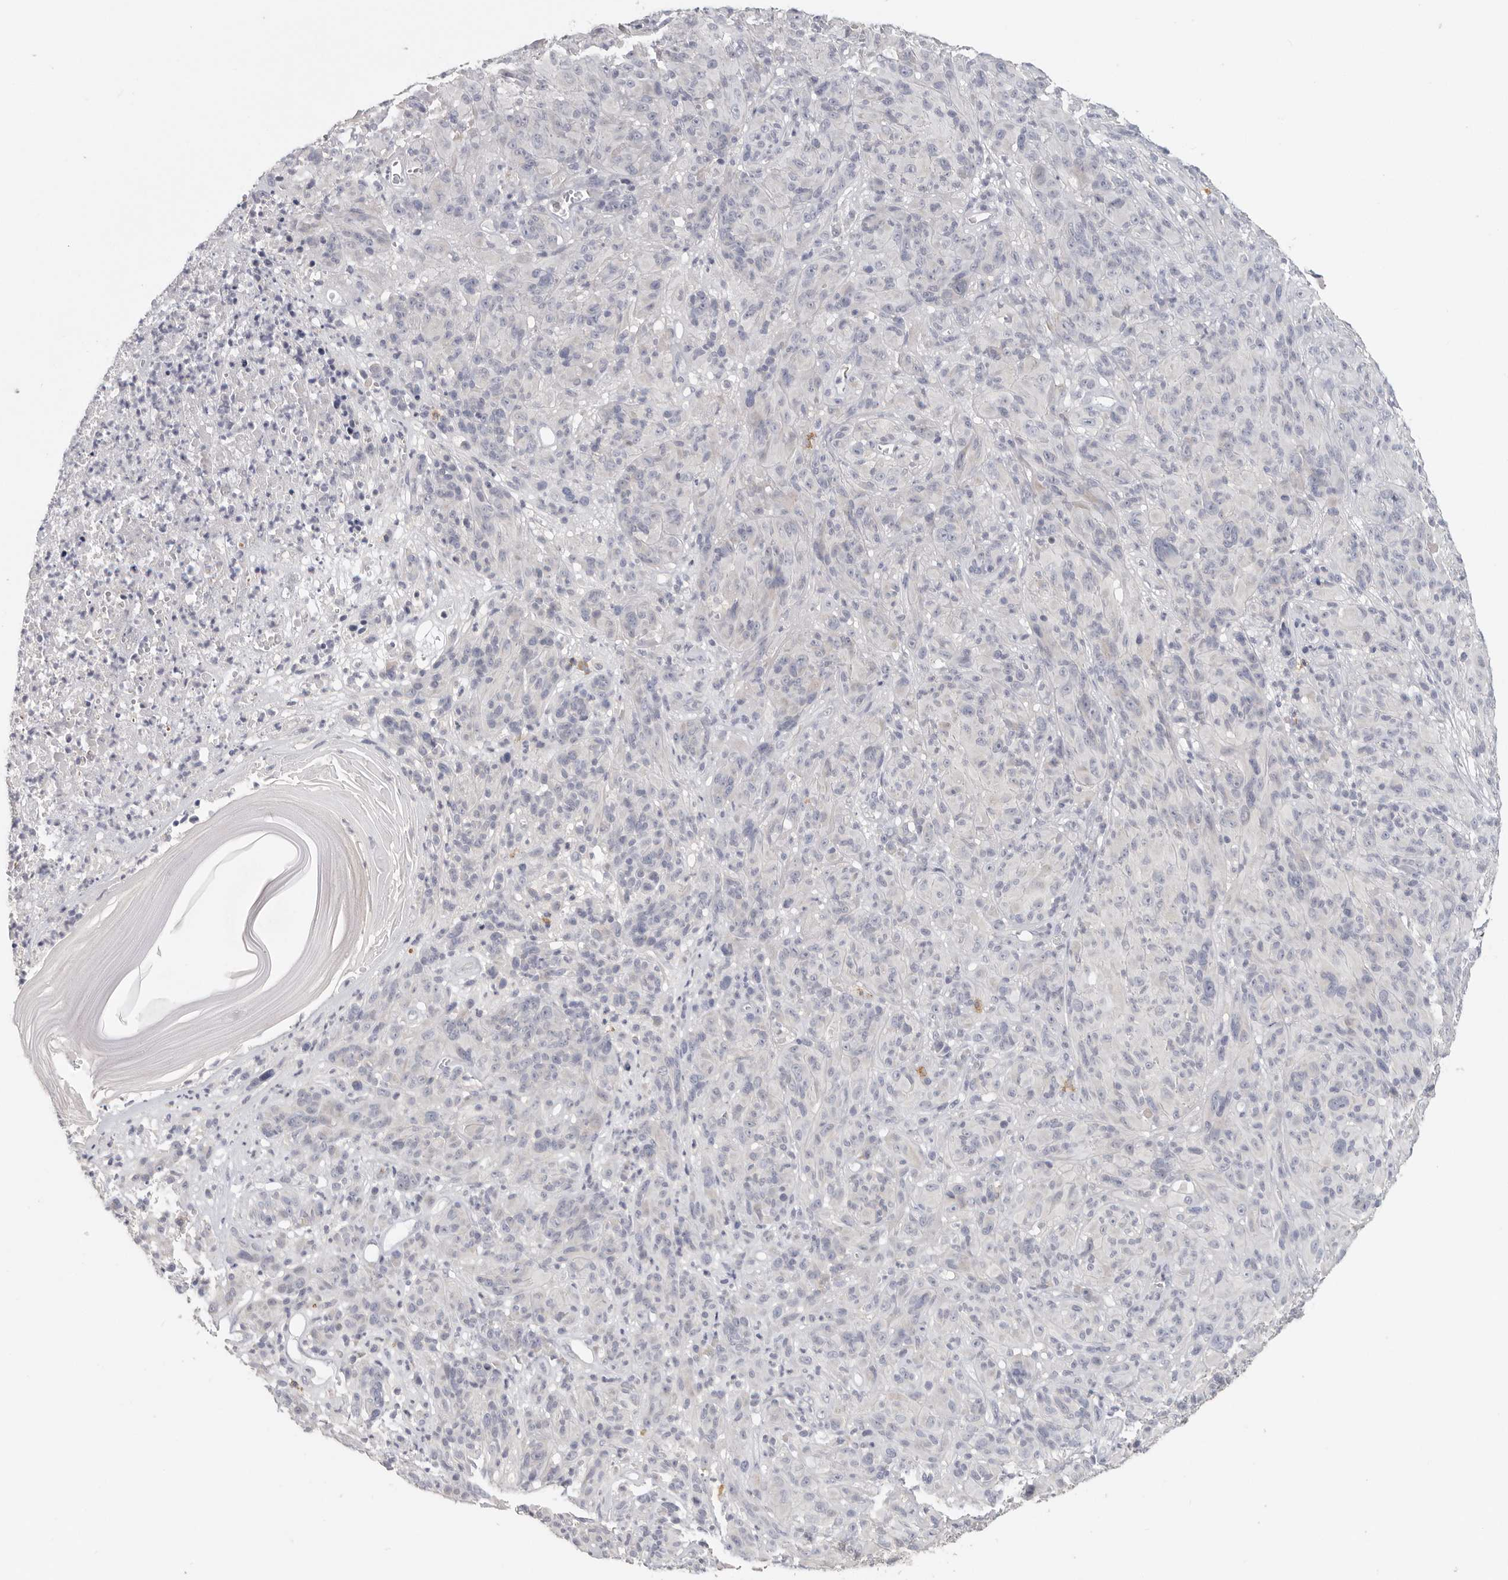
{"staining": {"intensity": "negative", "quantity": "none", "location": "none"}, "tissue": "melanoma", "cell_type": "Tumor cells", "image_type": "cancer", "snomed": [{"axis": "morphology", "description": "Malignant melanoma, NOS"}, {"axis": "topography", "description": "Skin of head"}], "caption": "IHC photomicrograph of neoplastic tissue: human malignant melanoma stained with DAB (3,3'-diaminobenzidine) reveals no significant protein positivity in tumor cells.", "gene": "DNAJC11", "patient": {"sex": "male", "age": 96}}